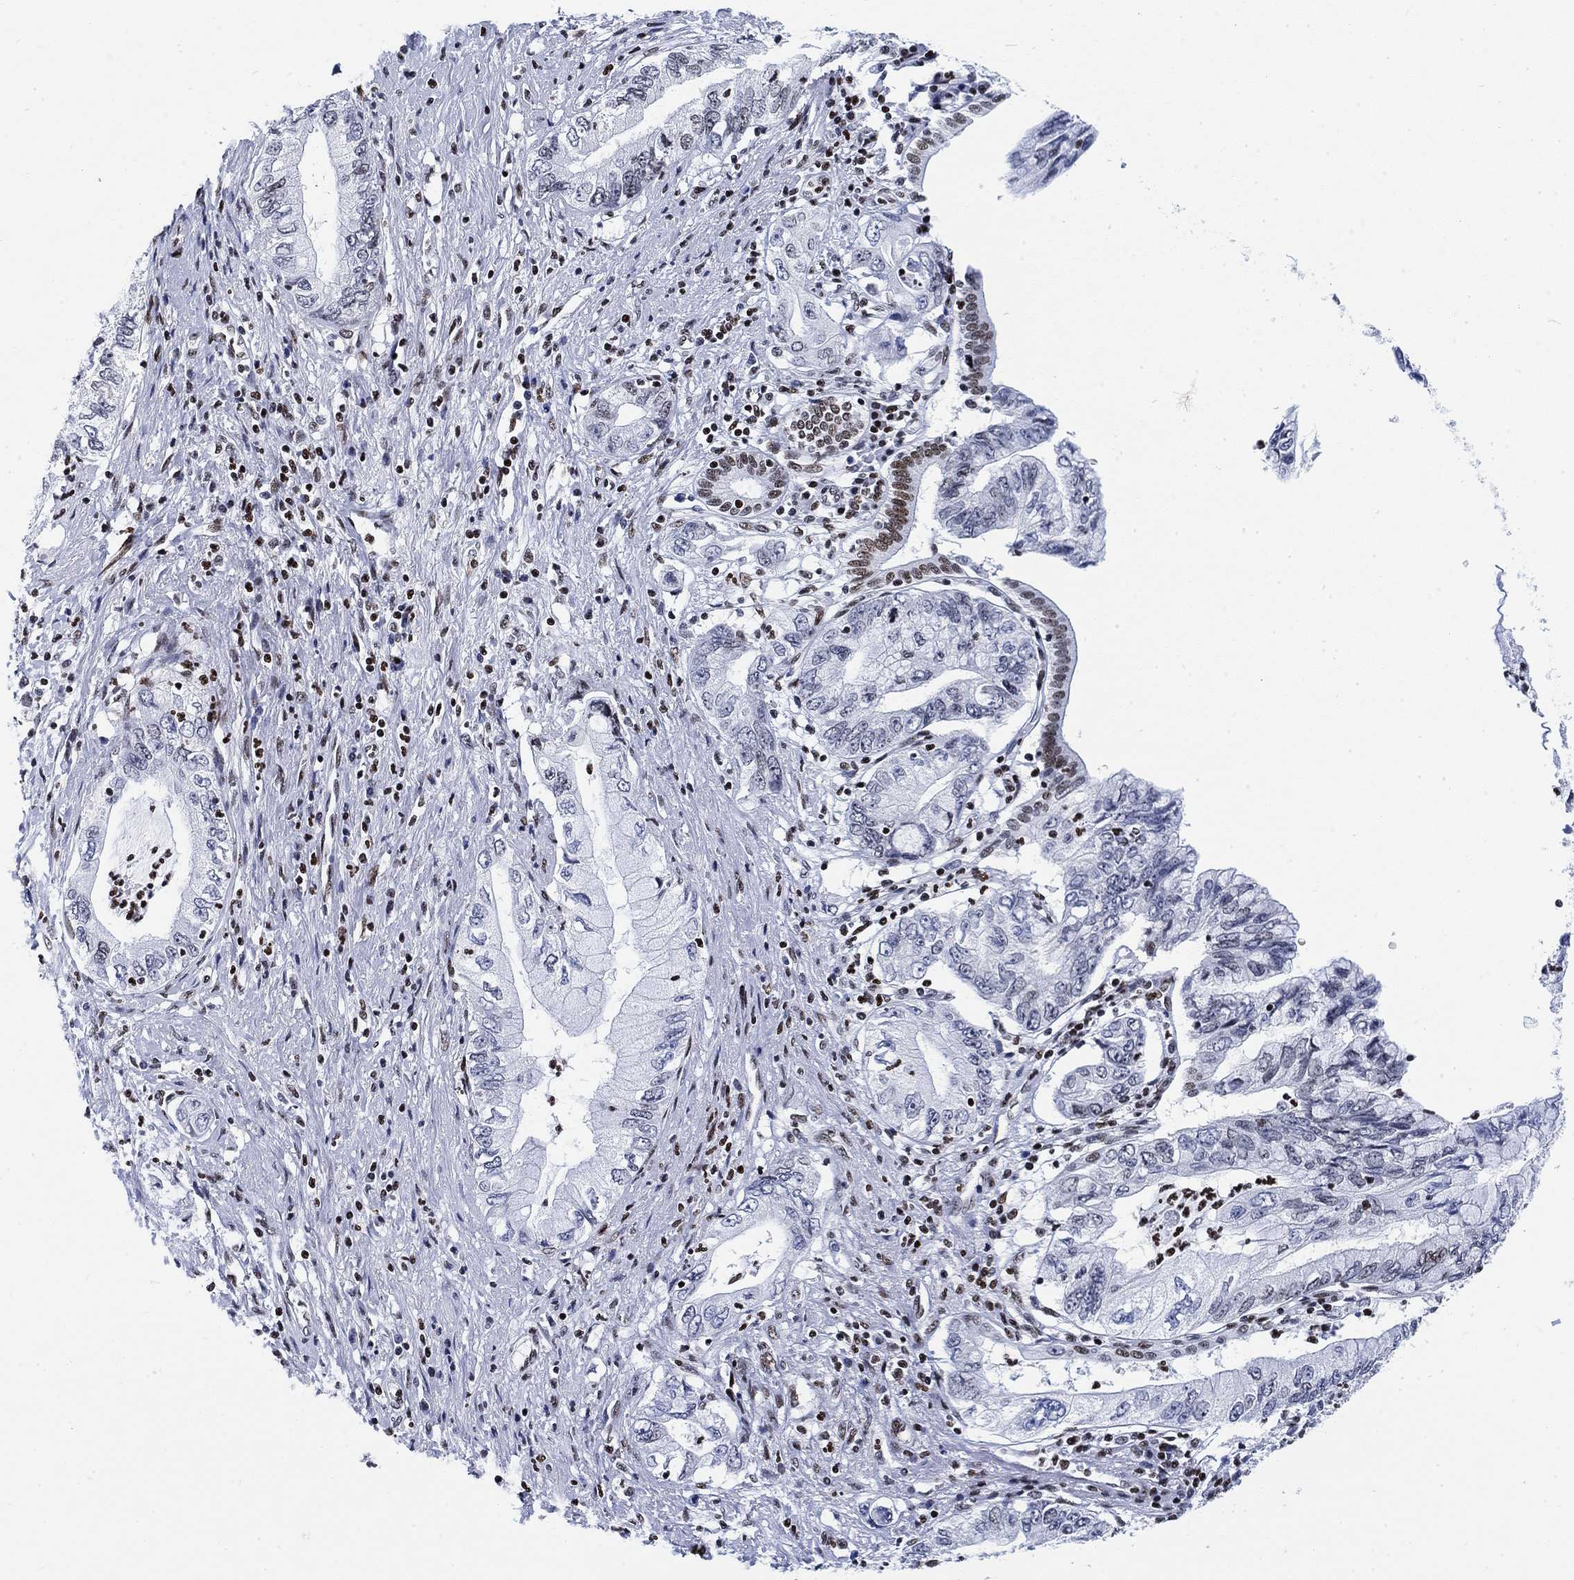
{"staining": {"intensity": "negative", "quantity": "none", "location": "none"}, "tissue": "pancreatic cancer", "cell_type": "Tumor cells", "image_type": "cancer", "snomed": [{"axis": "morphology", "description": "Adenocarcinoma, NOS"}, {"axis": "topography", "description": "Pancreas"}], "caption": "The histopathology image displays no significant expression in tumor cells of pancreatic adenocarcinoma.", "gene": "H1-10", "patient": {"sex": "female", "age": 73}}